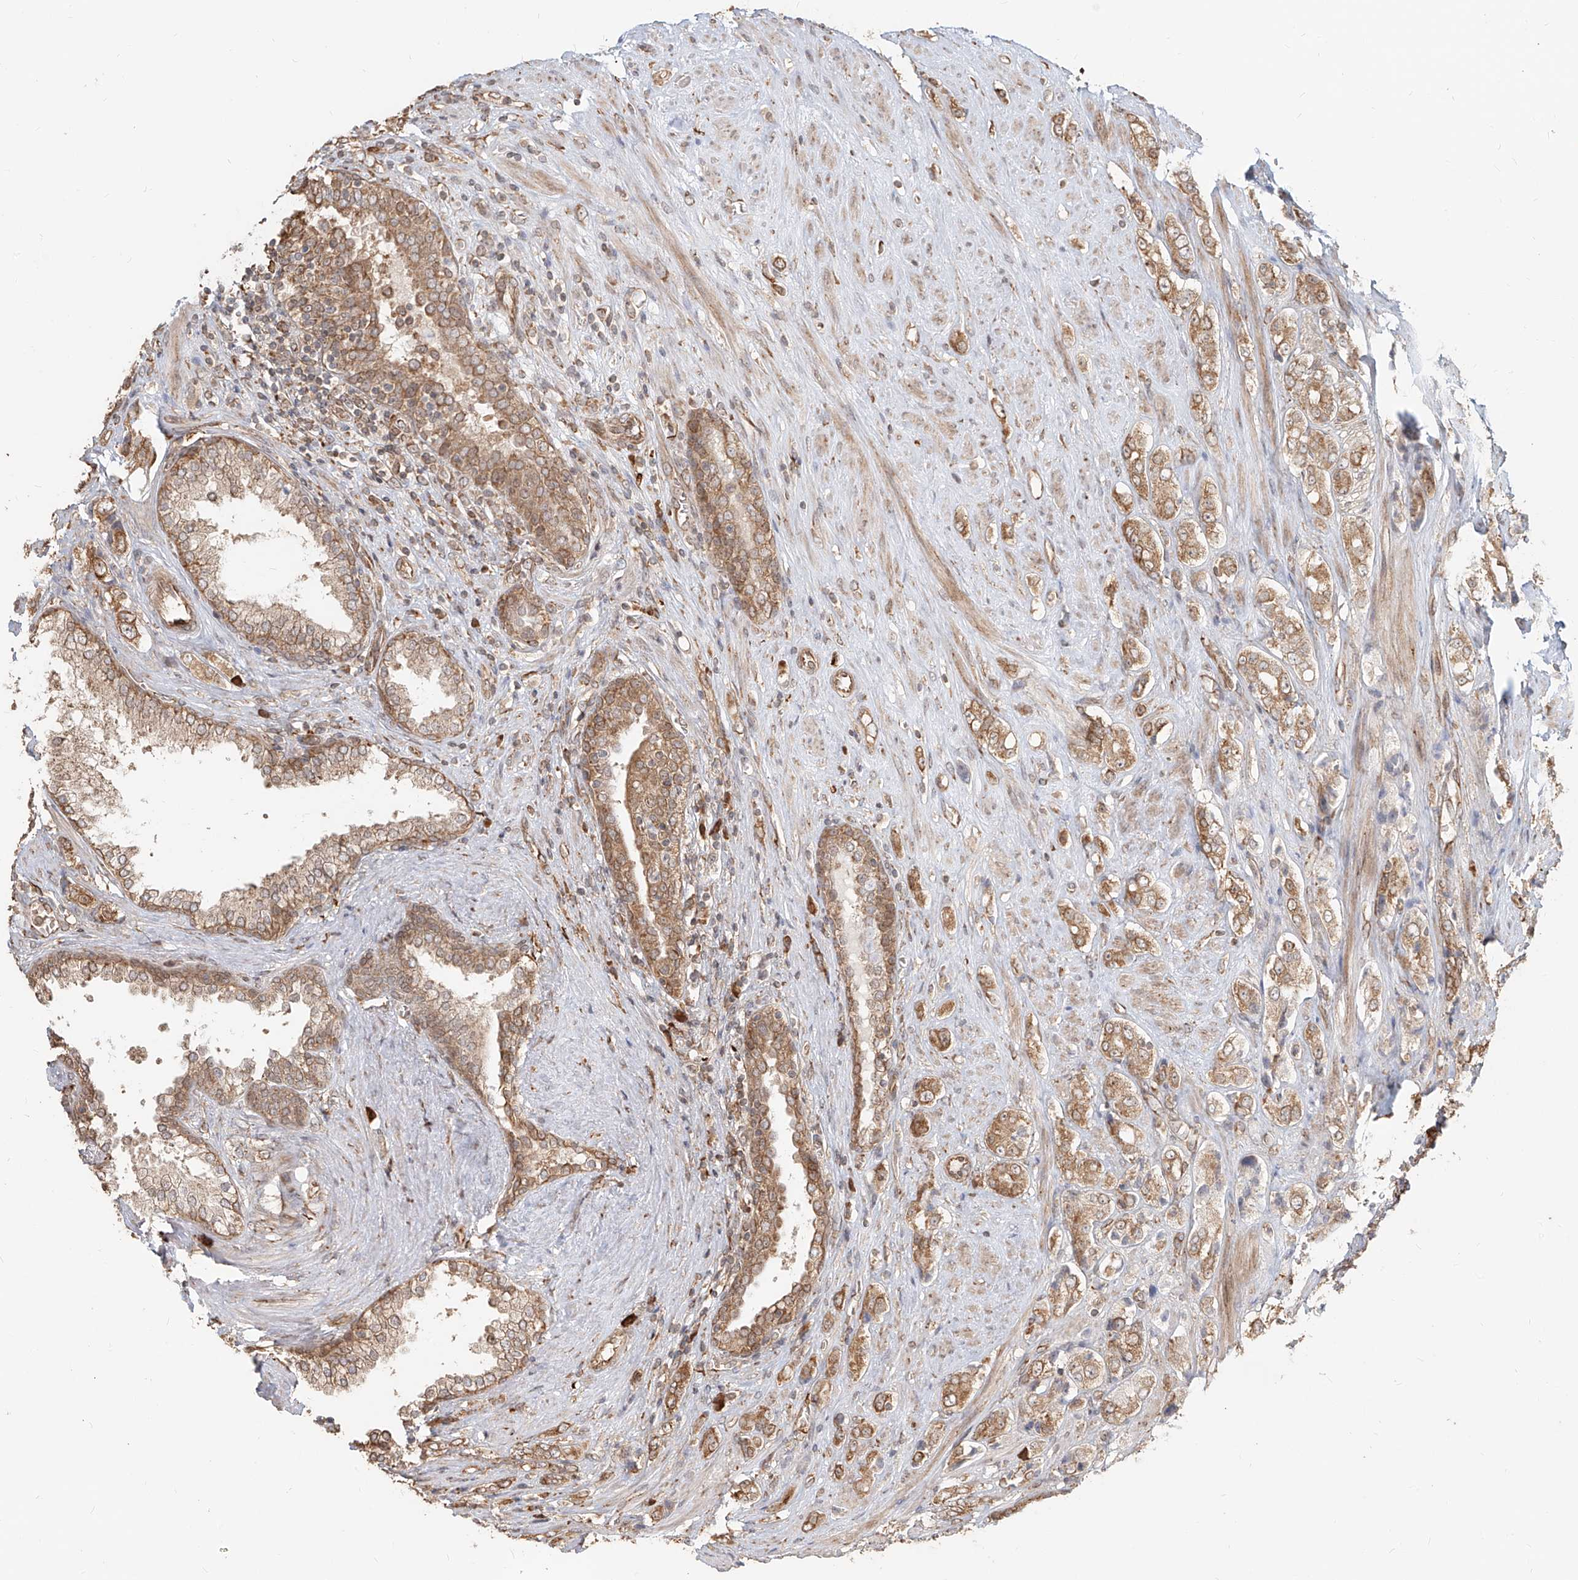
{"staining": {"intensity": "moderate", "quantity": ">75%", "location": "cytoplasmic/membranous"}, "tissue": "prostate cancer", "cell_type": "Tumor cells", "image_type": "cancer", "snomed": [{"axis": "morphology", "description": "Adenocarcinoma, High grade"}, {"axis": "topography", "description": "Prostate"}], "caption": "This histopathology image demonstrates IHC staining of prostate cancer, with medium moderate cytoplasmic/membranous staining in about >75% of tumor cells.", "gene": "UBE2K", "patient": {"sex": "male", "age": 61}}